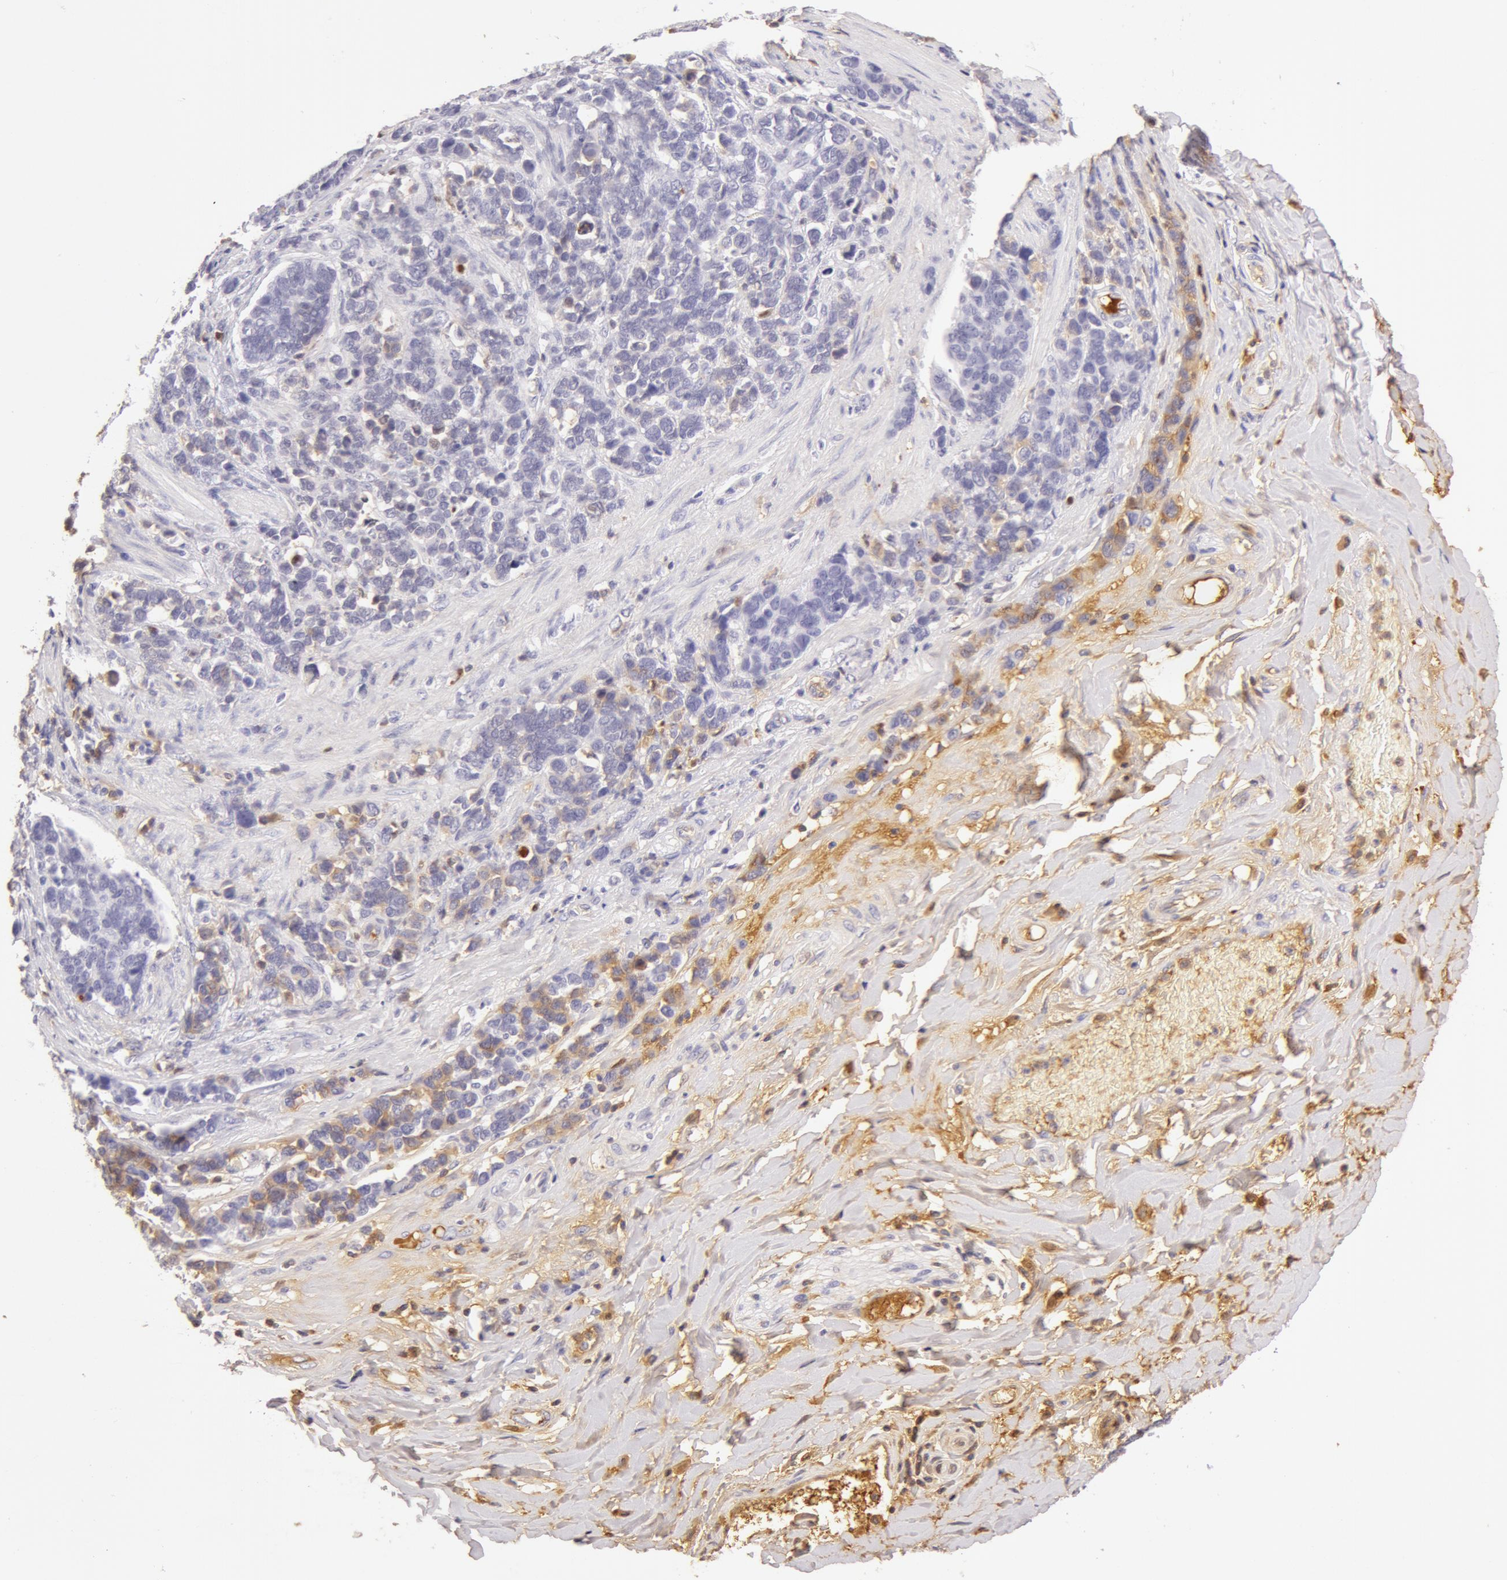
{"staining": {"intensity": "negative", "quantity": "none", "location": "none"}, "tissue": "stomach cancer", "cell_type": "Tumor cells", "image_type": "cancer", "snomed": [{"axis": "morphology", "description": "Adenocarcinoma, NOS"}, {"axis": "topography", "description": "Stomach, upper"}], "caption": "There is no significant positivity in tumor cells of stomach cancer.", "gene": "AHSG", "patient": {"sex": "male", "age": 71}}